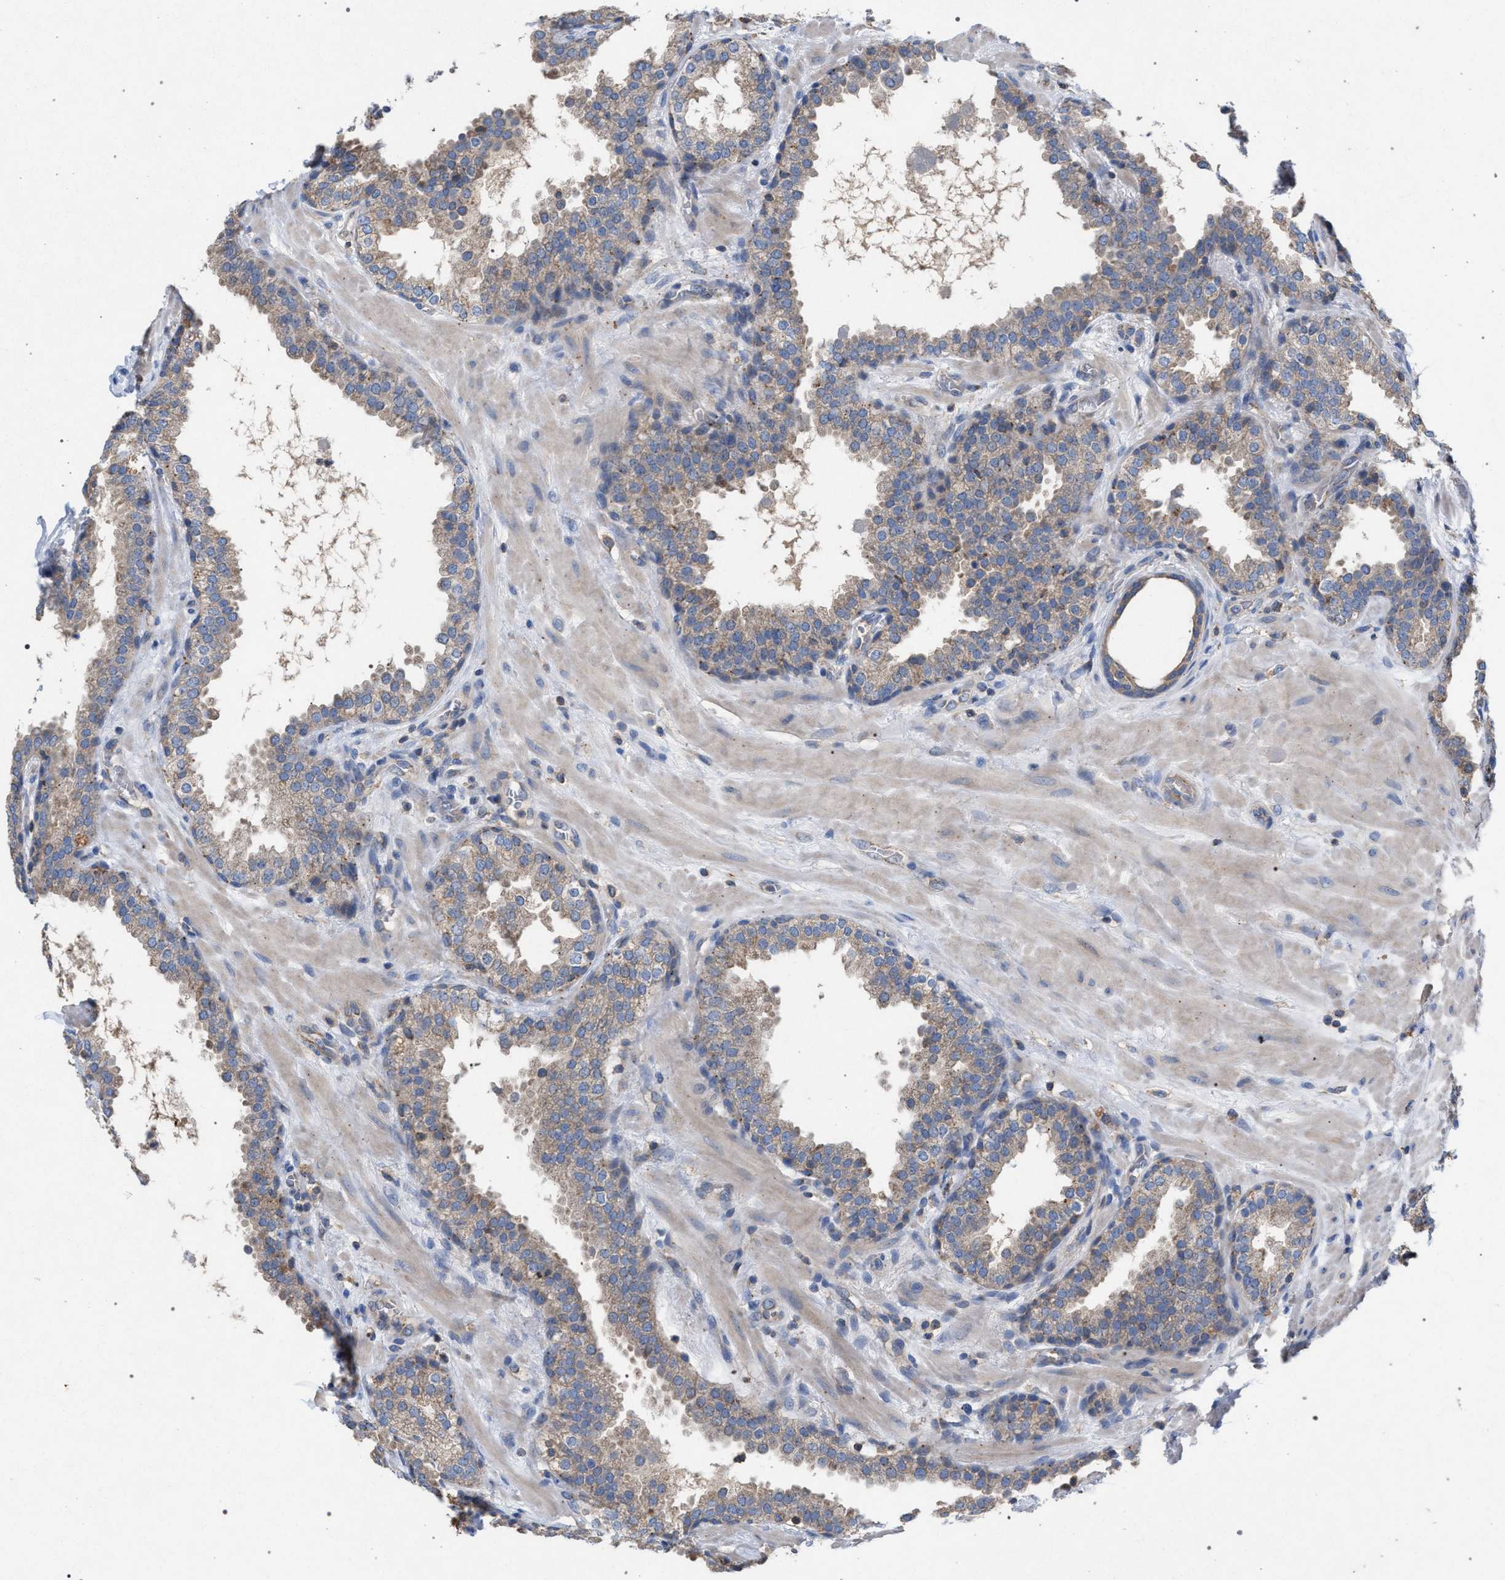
{"staining": {"intensity": "weak", "quantity": ">75%", "location": "cytoplasmic/membranous"}, "tissue": "prostate", "cell_type": "Glandular cells", "image_type": "normal", "snomed": [{"axis": "morphology", "description": "Normal tissue, NOS"}, {"axis": "topography", "description": "Prostate"}], "caption": "This micrograph demonstrates immunohistochemistry staining of normal human prostate, with low weak cytoplasmic/membranous expression in about >75% of glandular cells.", "gene": "VPS13A", "patient": {"sex": "male", "age": 51}}